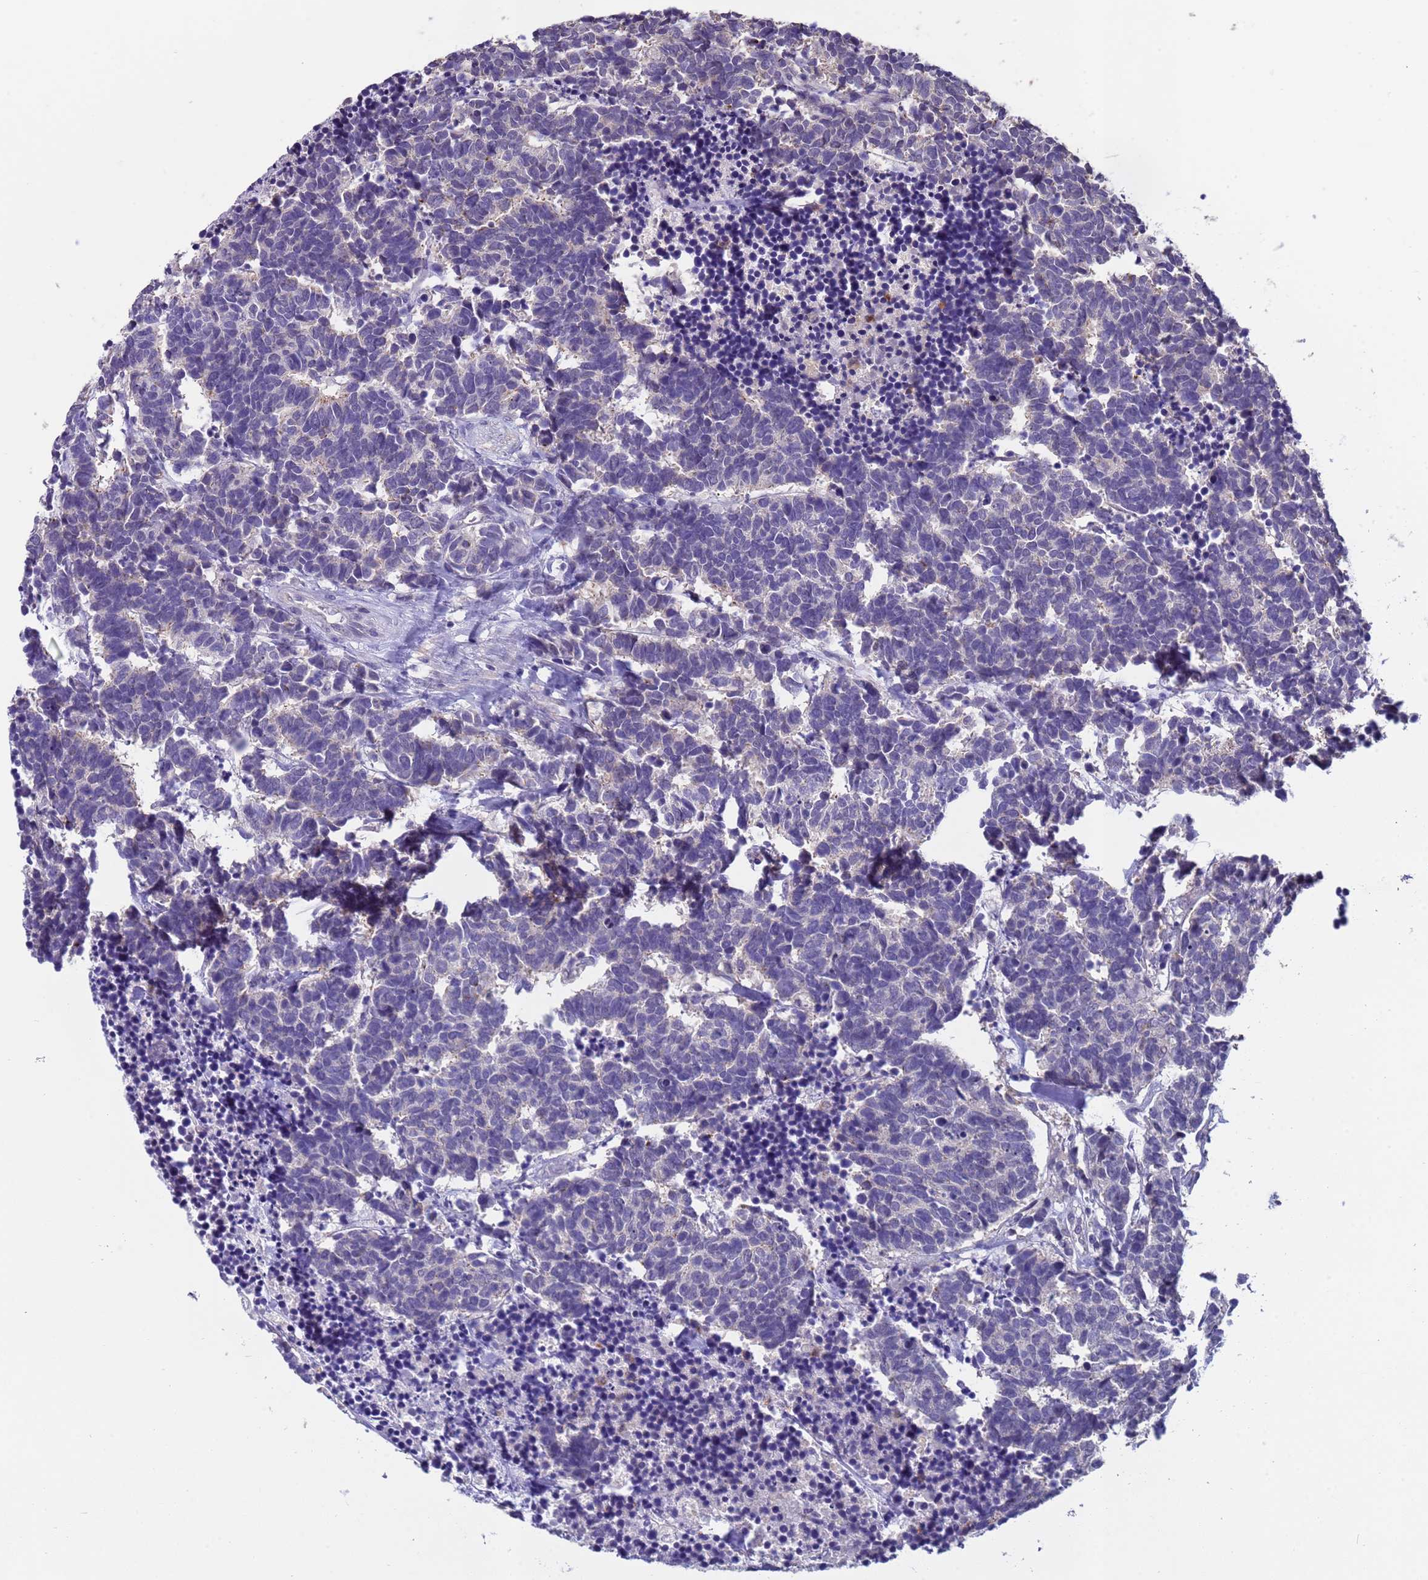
{"staining": {"intensity": "negative", "quantity": "none", "location": "none"}, "tissue": "carcinoid", "cell_type": "Tumor cells", "image_type": "cancer", "snomed": [{"axis": "morphology", "description": "Carcinoma, NOS"}, {"axis": "morphology", "description": "Carcinoid, malignant, NOS"}, {"axis": "topography", "description": "Urinary bladder"}], "caption": "Tumor cells show no significant expression in carcinoid.", "gene": "ZNF248", "patient": {"sex": "male", "age": 57}}